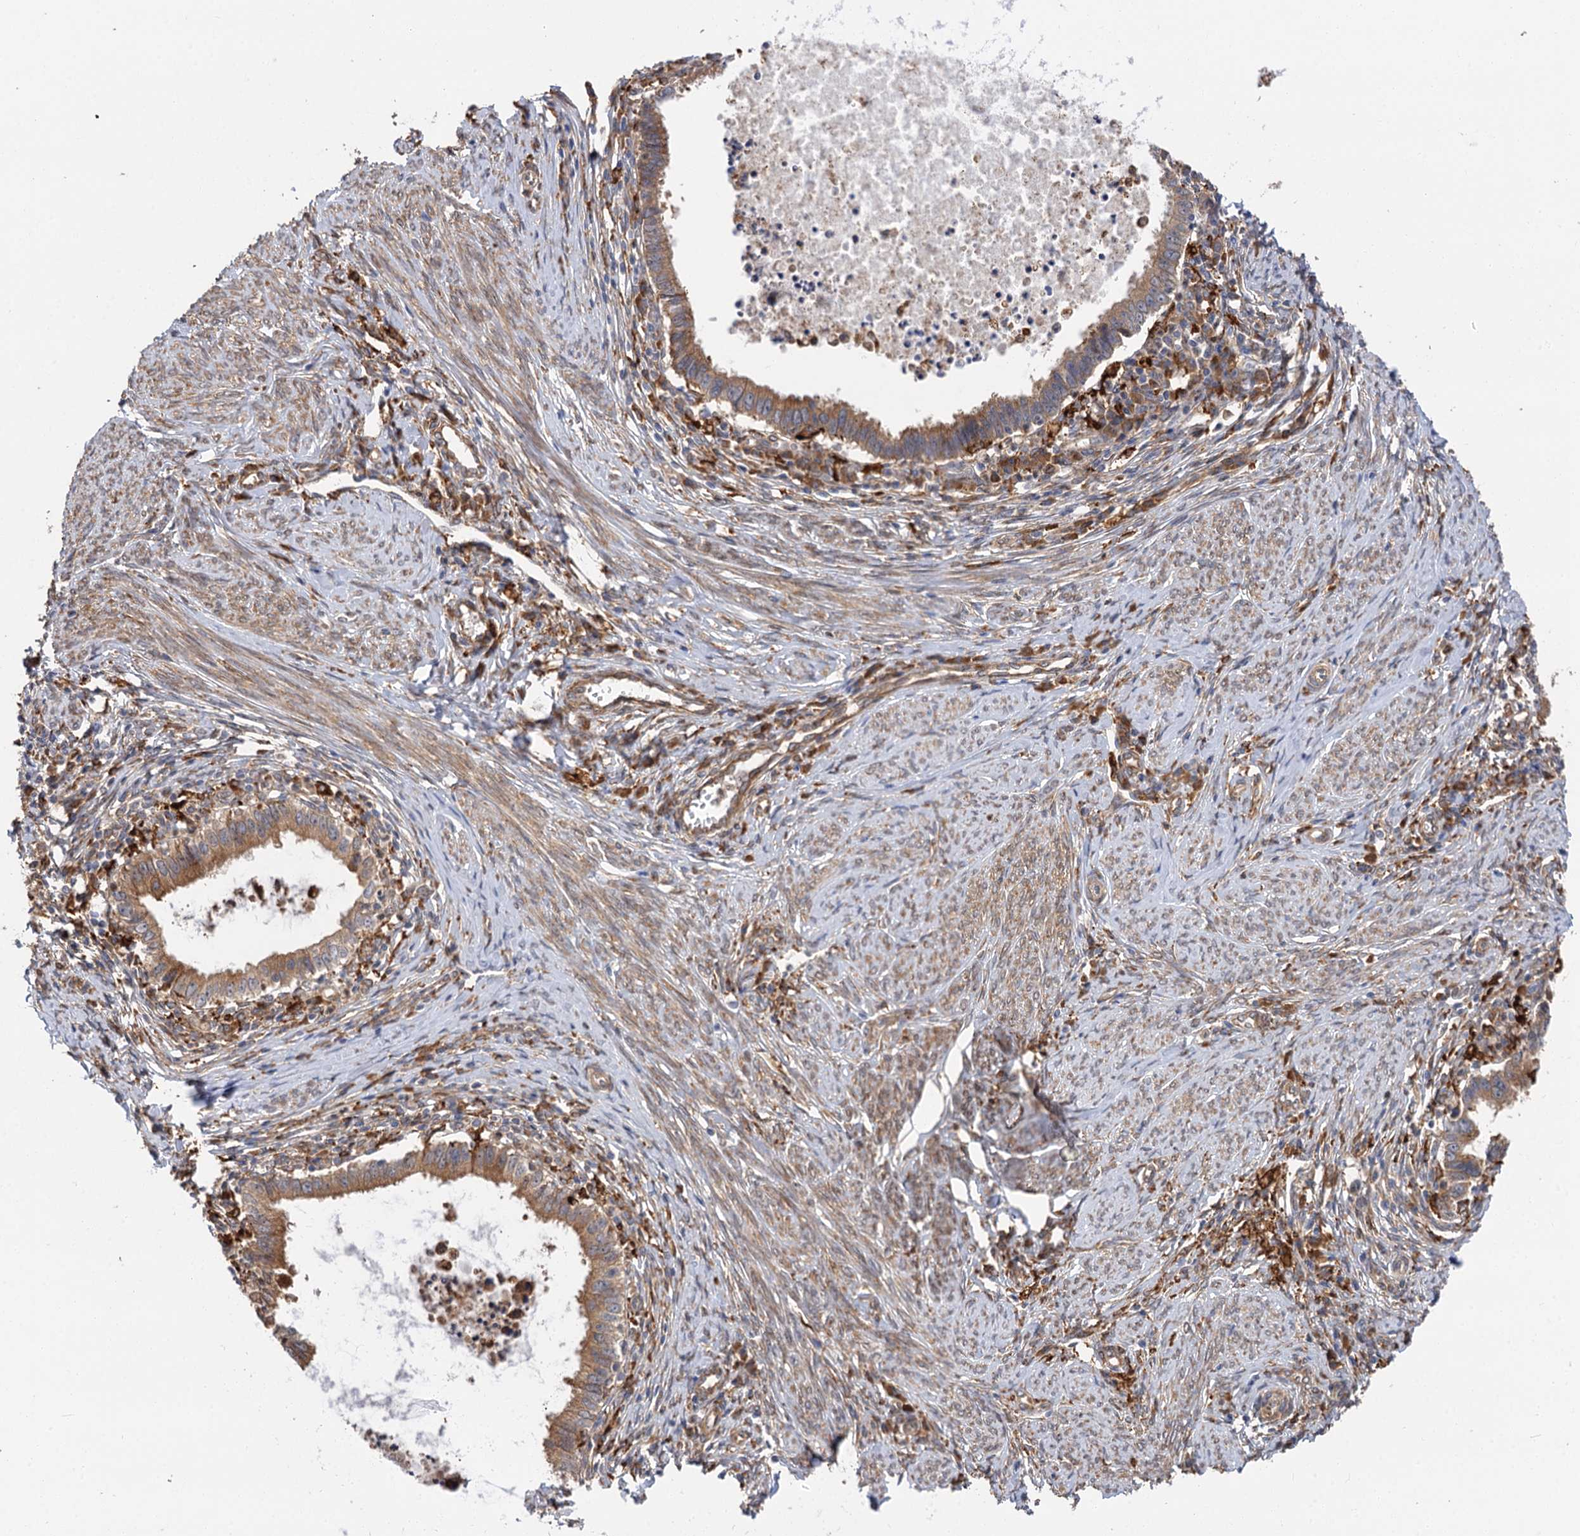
{"staining": {"intensity": "moderate", "quantity": ">75%", "location": "cytoplasmic/membranous"}, "tissue": "cervical cancer", "cell_type": "Tumor cells", "image_type": "cancer", "snomed": [{"axis": "morphology", "description": "Adenocarcinoma, NOS"}, {"axis": "topography", "description": "Cervix"}], "caption": "Adenocarcinoma (cervical) stained with a protein marker displays moderate staining in tumor cells.", "gene": "PPIP5K2", "patient": {"sex": "female", "age": 36}}